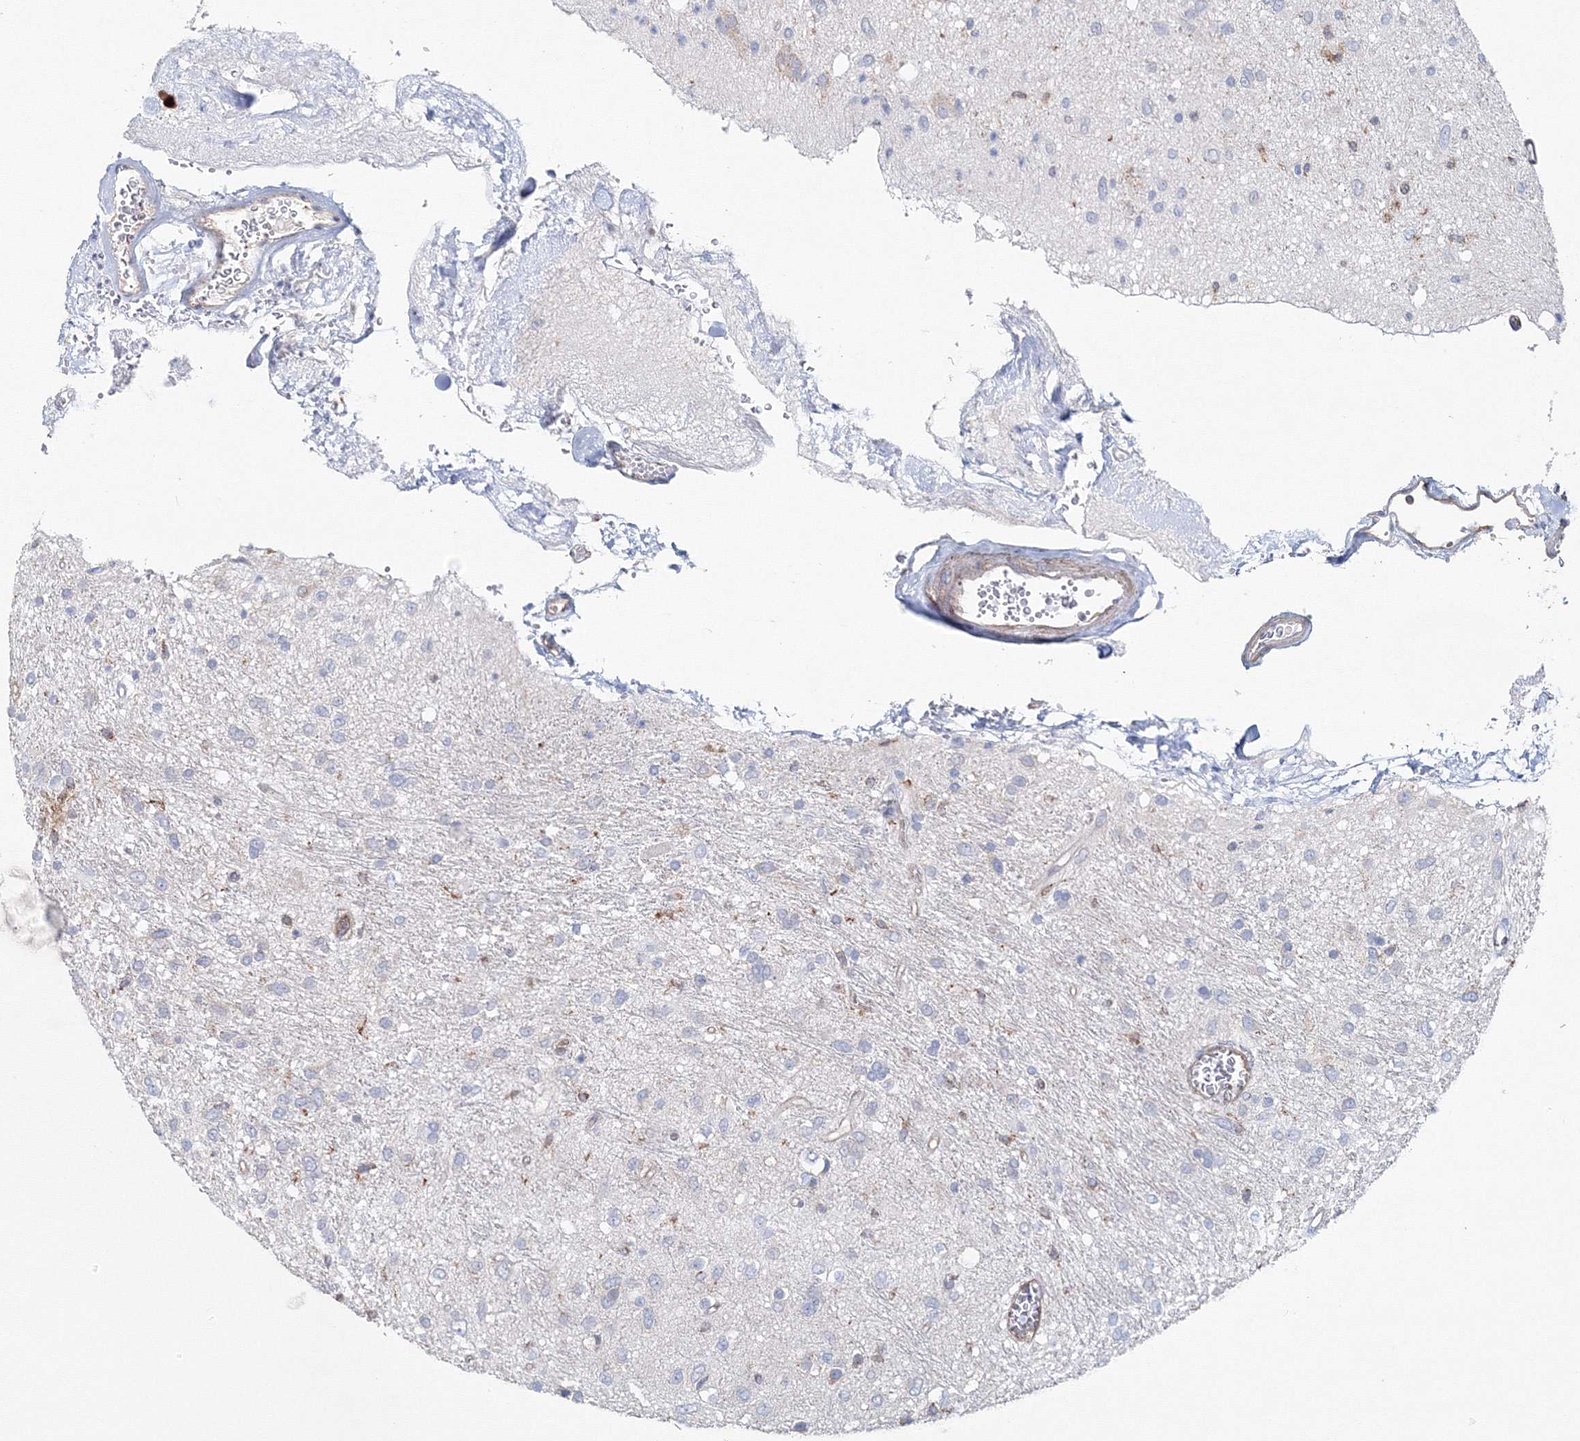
{"staining": {"intensity": "negative", "quantity": "none", "location": "none"}, "tissue": "glioma", "cell_type": "Tumor cells", "image_type": "cancer", "snomed": [{"axis": "morphology", "description": "Glioma, malignant, Low grade"}, {"axis": "topography", "description": "Brain"}], "caption": "IHC photomicrograph of neoplastic tissue: malignant glioma (low-grade) stained with DAB demonstrates no significant protein positivity in tumor cells.", "gene": "GGA2", "patient": {"sex": "male", "age": 77}}